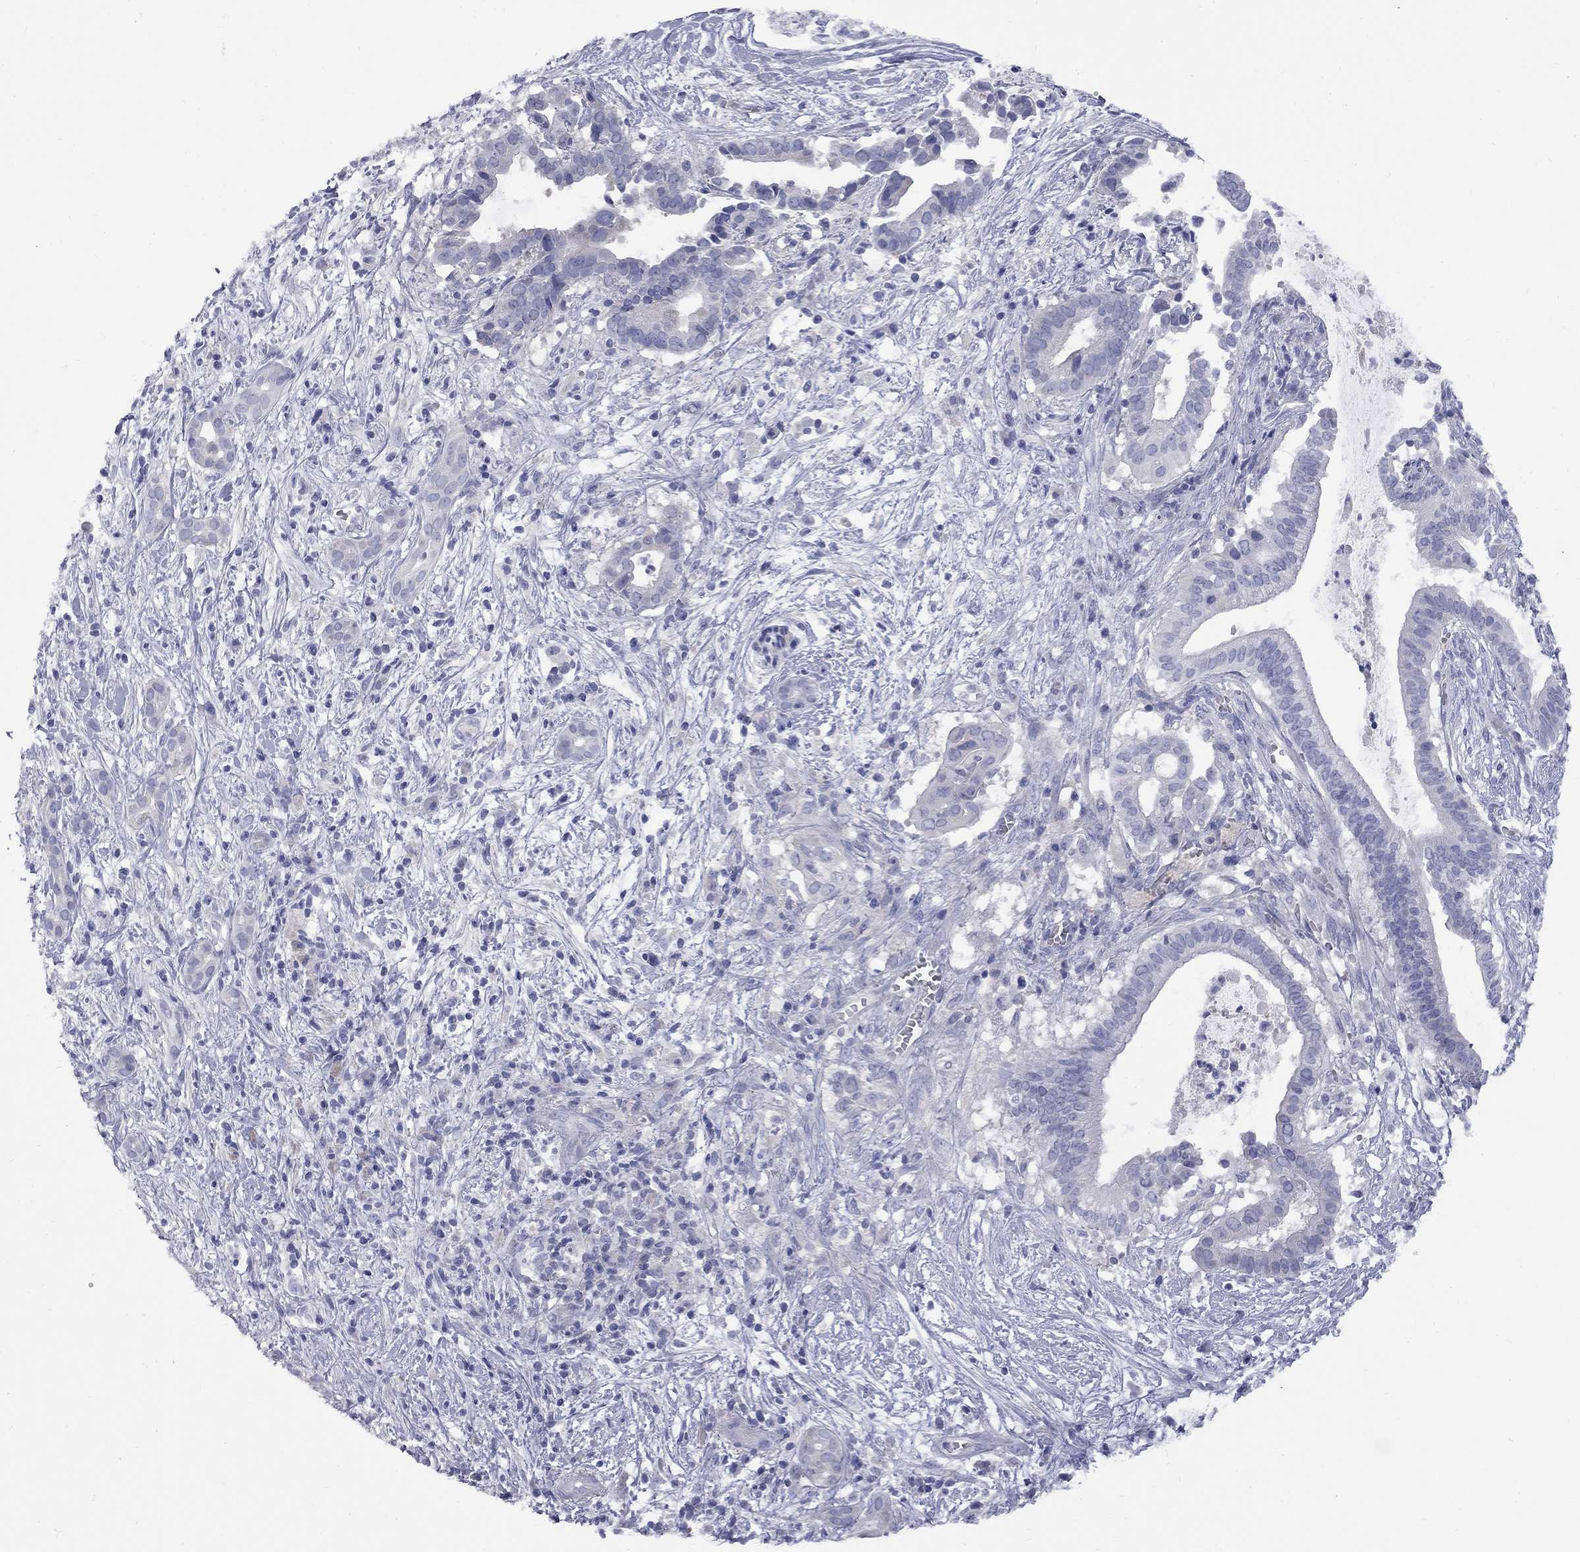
{"staining": {"intensity": "negative", "quantity": "none", "location": "none"}, "tissue": "pancreatic cancer", "cell_type": "Tumor cells", "image_type": "cancer", "snomed": [{"axis": "morphology", "description": "Adenocarcinoma, NOS"}, {"axis": "topography", "description": "Pancreas"}], "caption": "Pancreatic cancer was stained to show a protein in brown. There is no significant positivity in tumor cells.", "gene": "ABCB4", "patient": {"sex": "male", "age": 61}}